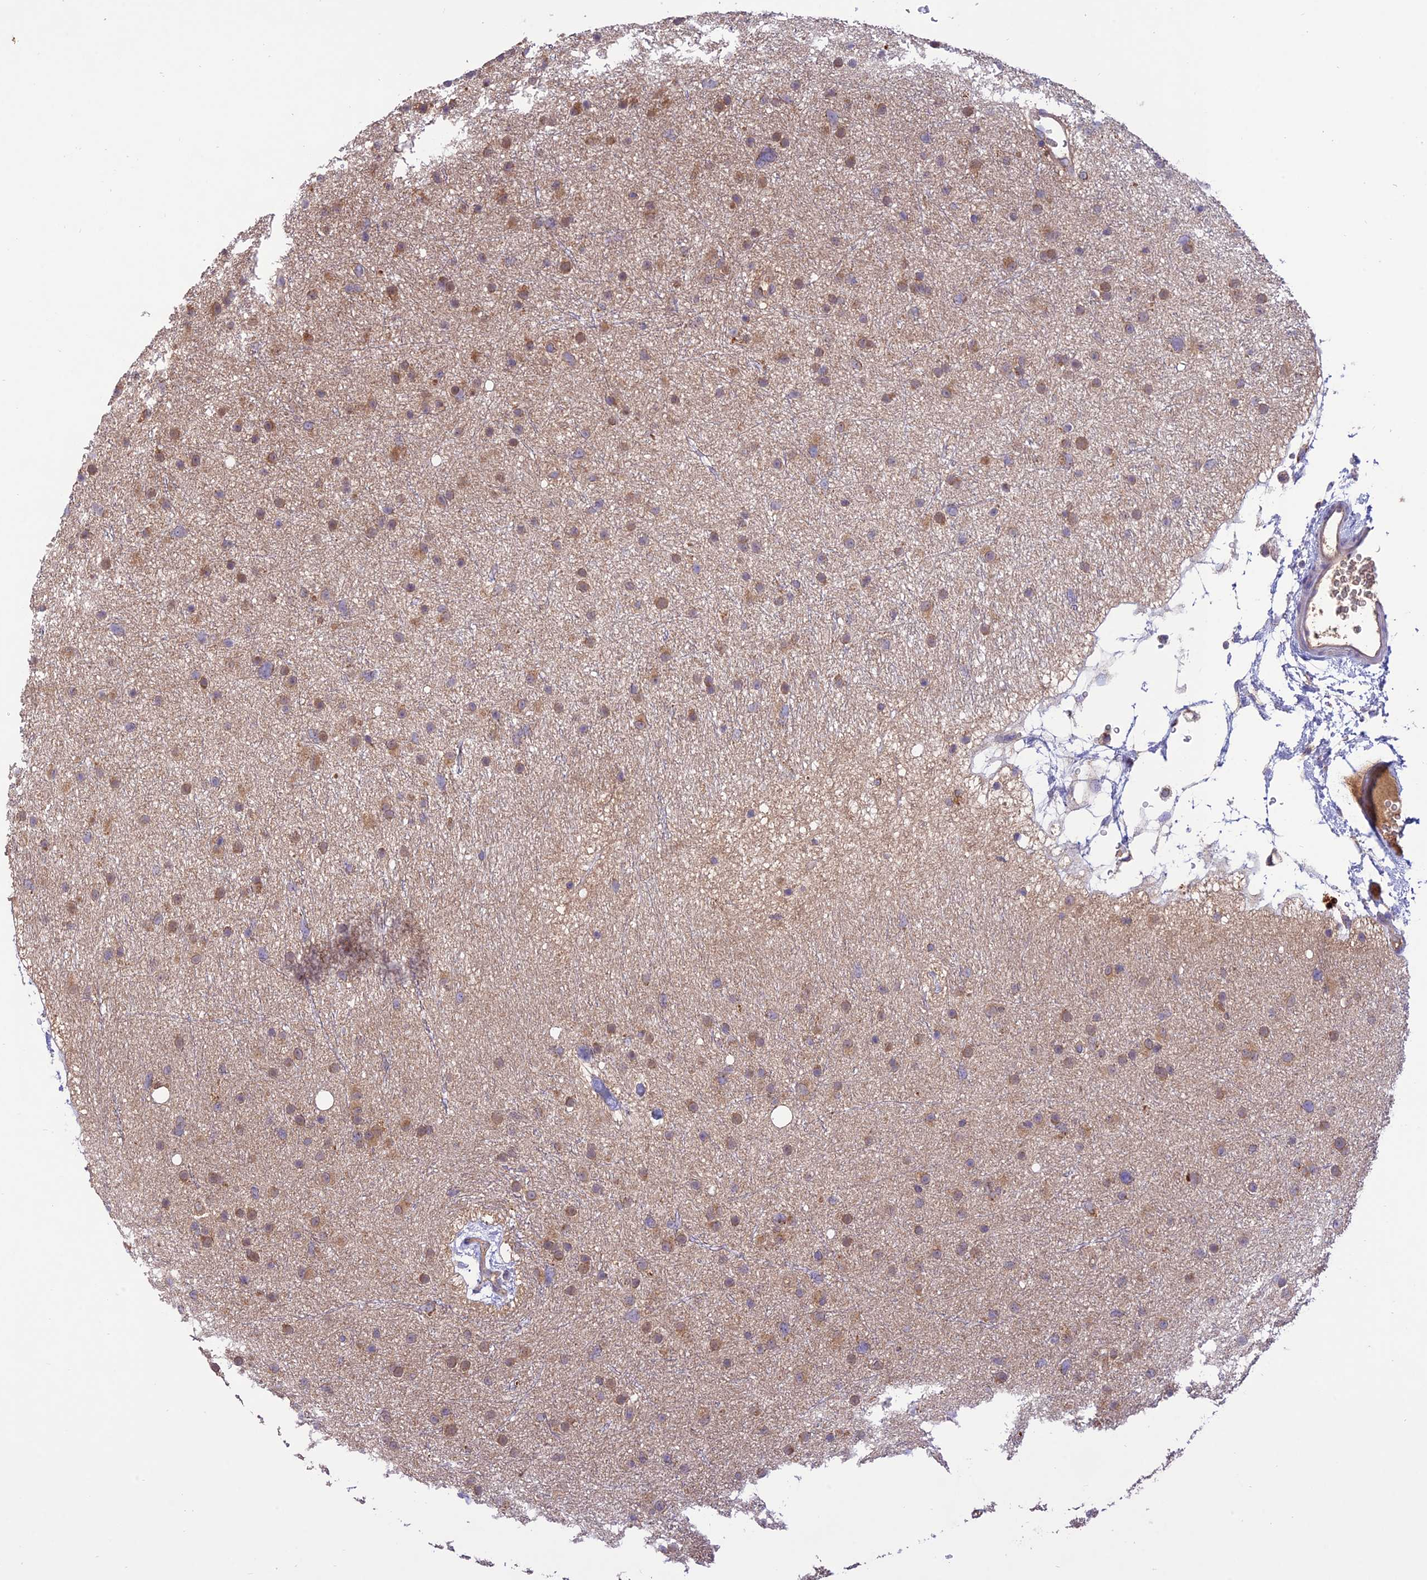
{"staining": {"intensity": "weak", "quantity": "25%-75%", "location": "cytoplasmic/membranous"}, "tissue": "glioma", "cell_type": "Tumor cells", "image_type": "cancer", "snomed": [{"axis": "morphology", "description": "Glioma, malignant, Low grade"}, {"axis": "topography", "description": "Cerebral cortex"}], "caption": "A brown stain shows weak cytoplasmic/membranous staining of a protein in human glioma tumor cells.", "gene": "NDUFAF1", "patient": {"sex": "female", "age": 39}}